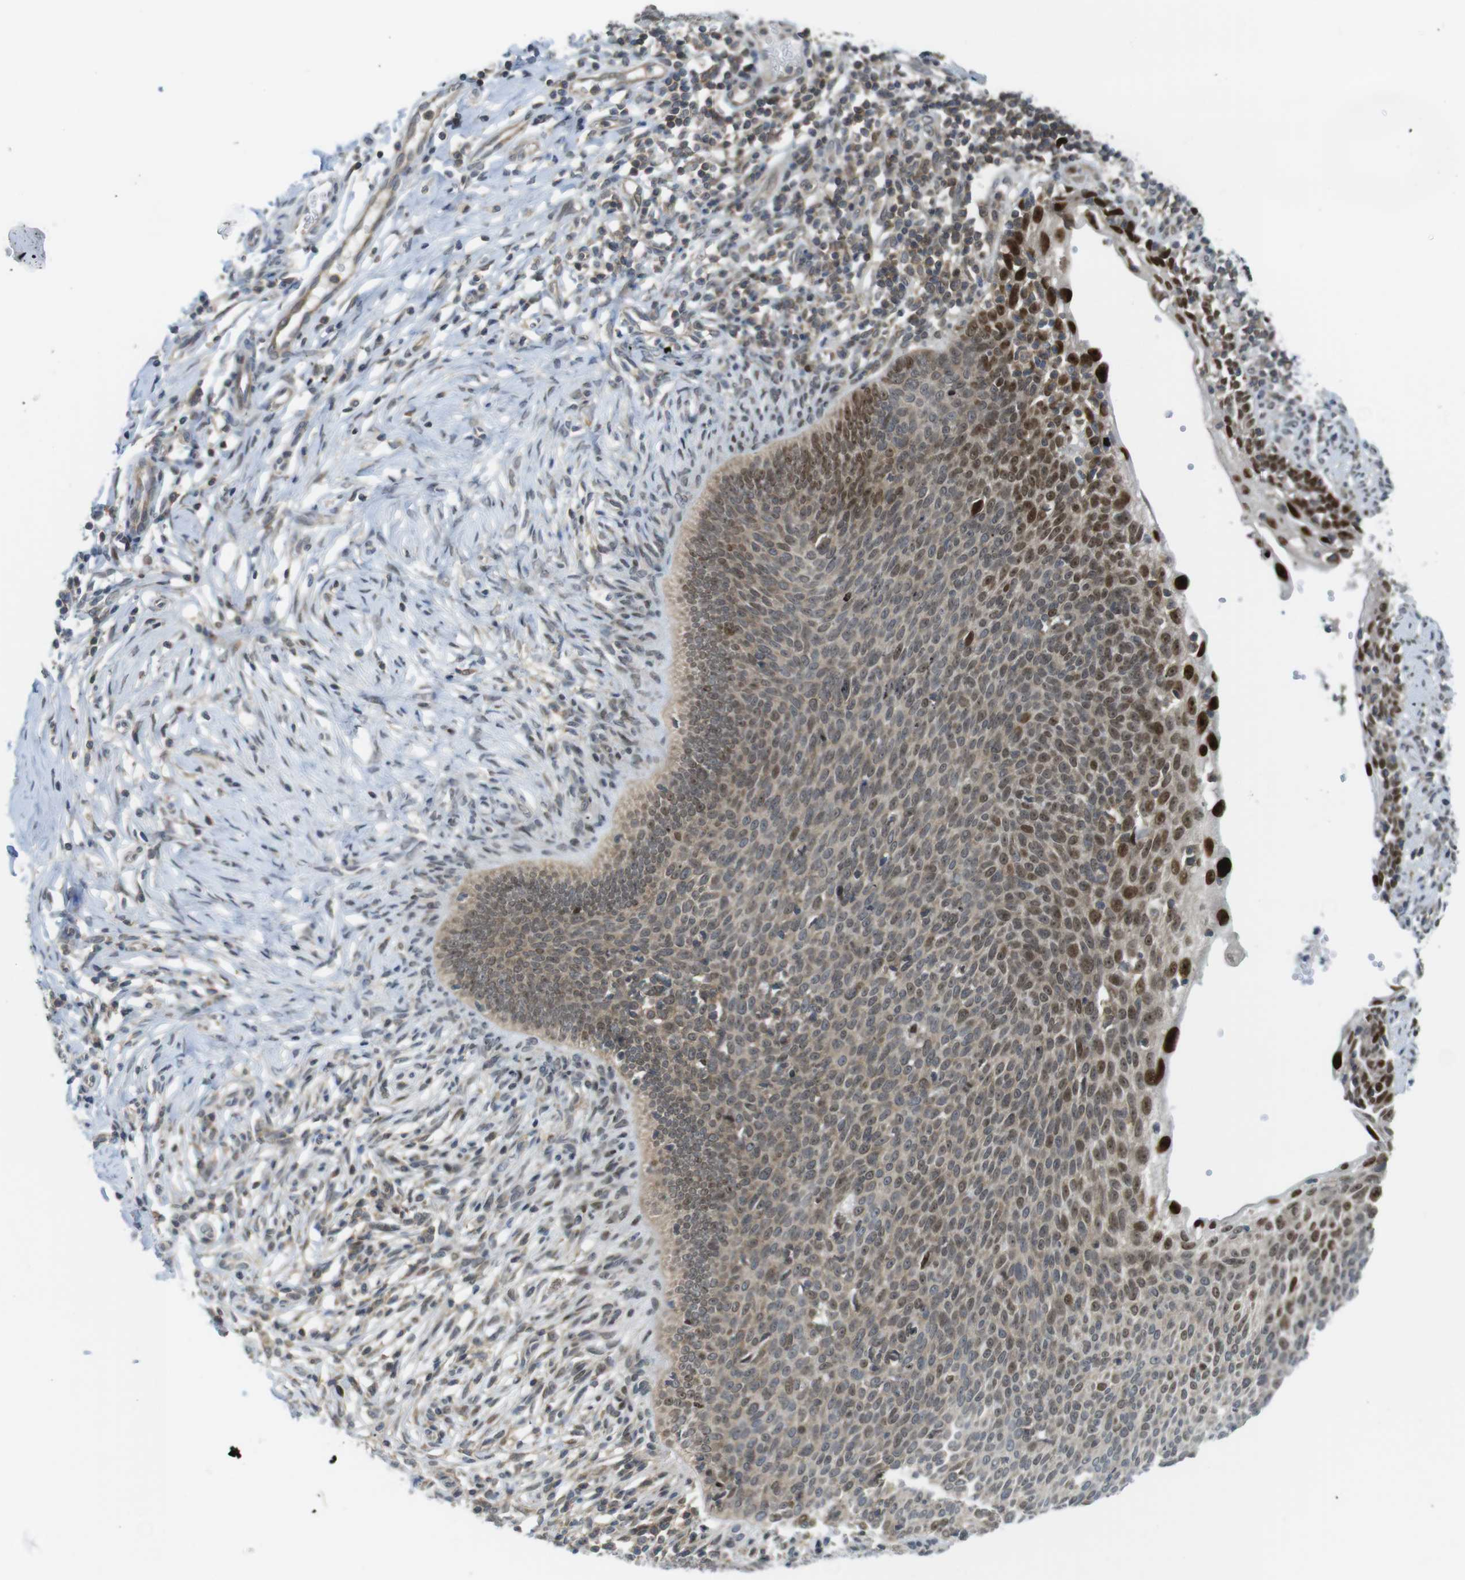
{"staining": {"intensity": "moderate", "quantity": "<25%", "location": "cytoplasmic/membranous,nuclear"}, "tissue": "skin cancer", "cell_type": "Tumor cells", "image_type": "cancer", "snomed": [{"axis": "morphology", "description": "Normal tissue, NOS"}, {"axis": "morphology", "description": "Basal cell carcinoma"}, {"axis": "topography", "description": "Skin"}], "caption": "The photomicrograph shows staining of skin cancer (basal cell carcinoma), revealing moderate cytoplasmic/membranous and nuclear protein positivity (brown color) within tumor cells.", "gene": "RCC1", "patient": {"sex": "male", "age": 87}}